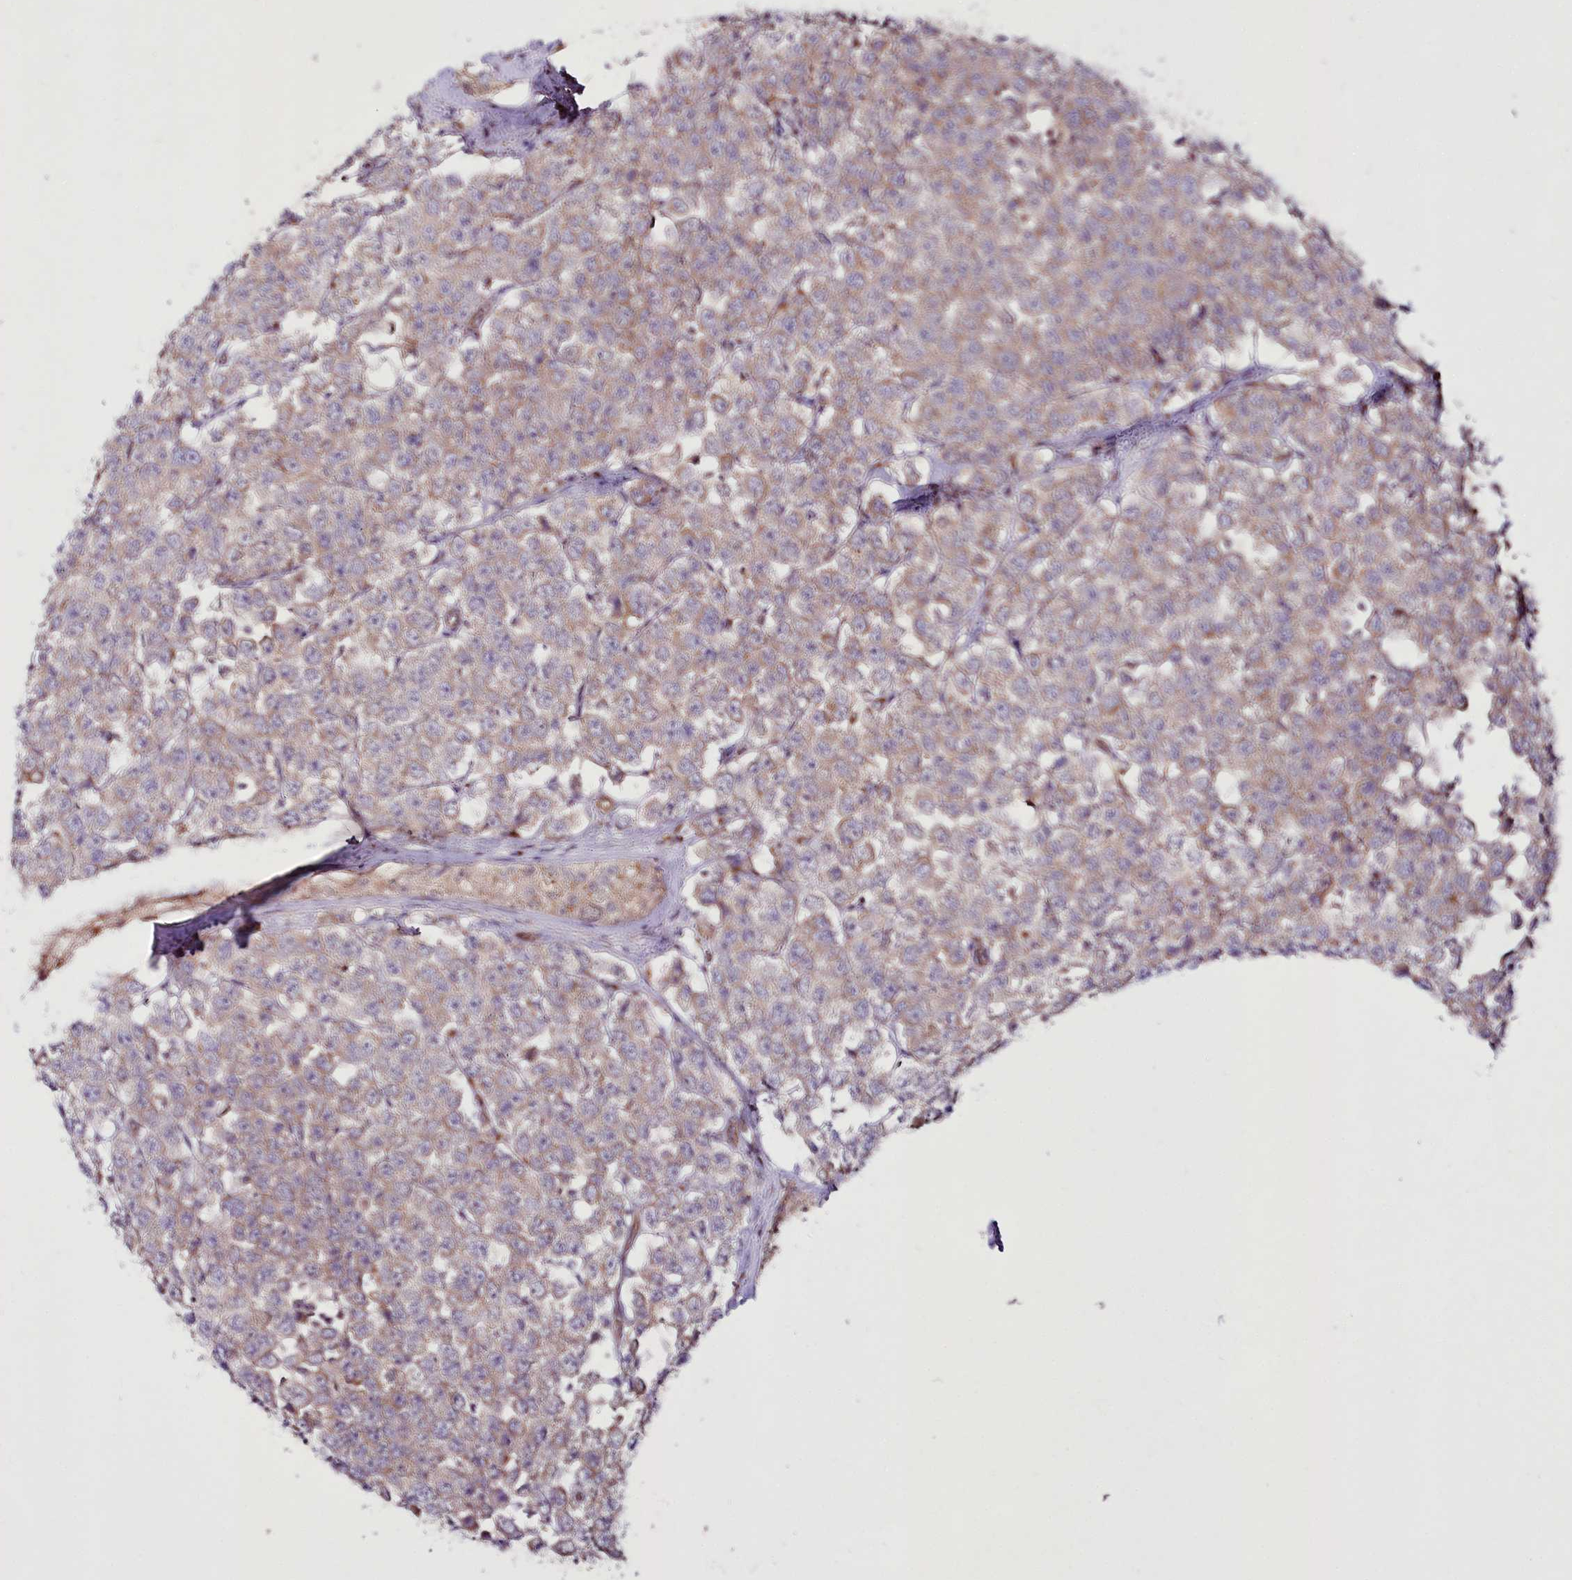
{"staining": {"intensity": "weak", "quantity": ">75%", "location": "cytoplasmic/membranous"}, "tissue": "testis cancer", "cell_type": "Tumor cells", "image_type": "cancer", "snomed": [{"axis": "morphology", "description": "Seminoma, NOS"}, {"axis": "topography", "description": "Testis"}], "caption": "Protein expression analysis of human testis cancer (seminoma) reveals weak cytoplasmic/membranous expression in about >75% of tumor cells.", "gene": "REXO2", "patient": {"sex": "male", "age": 28}}